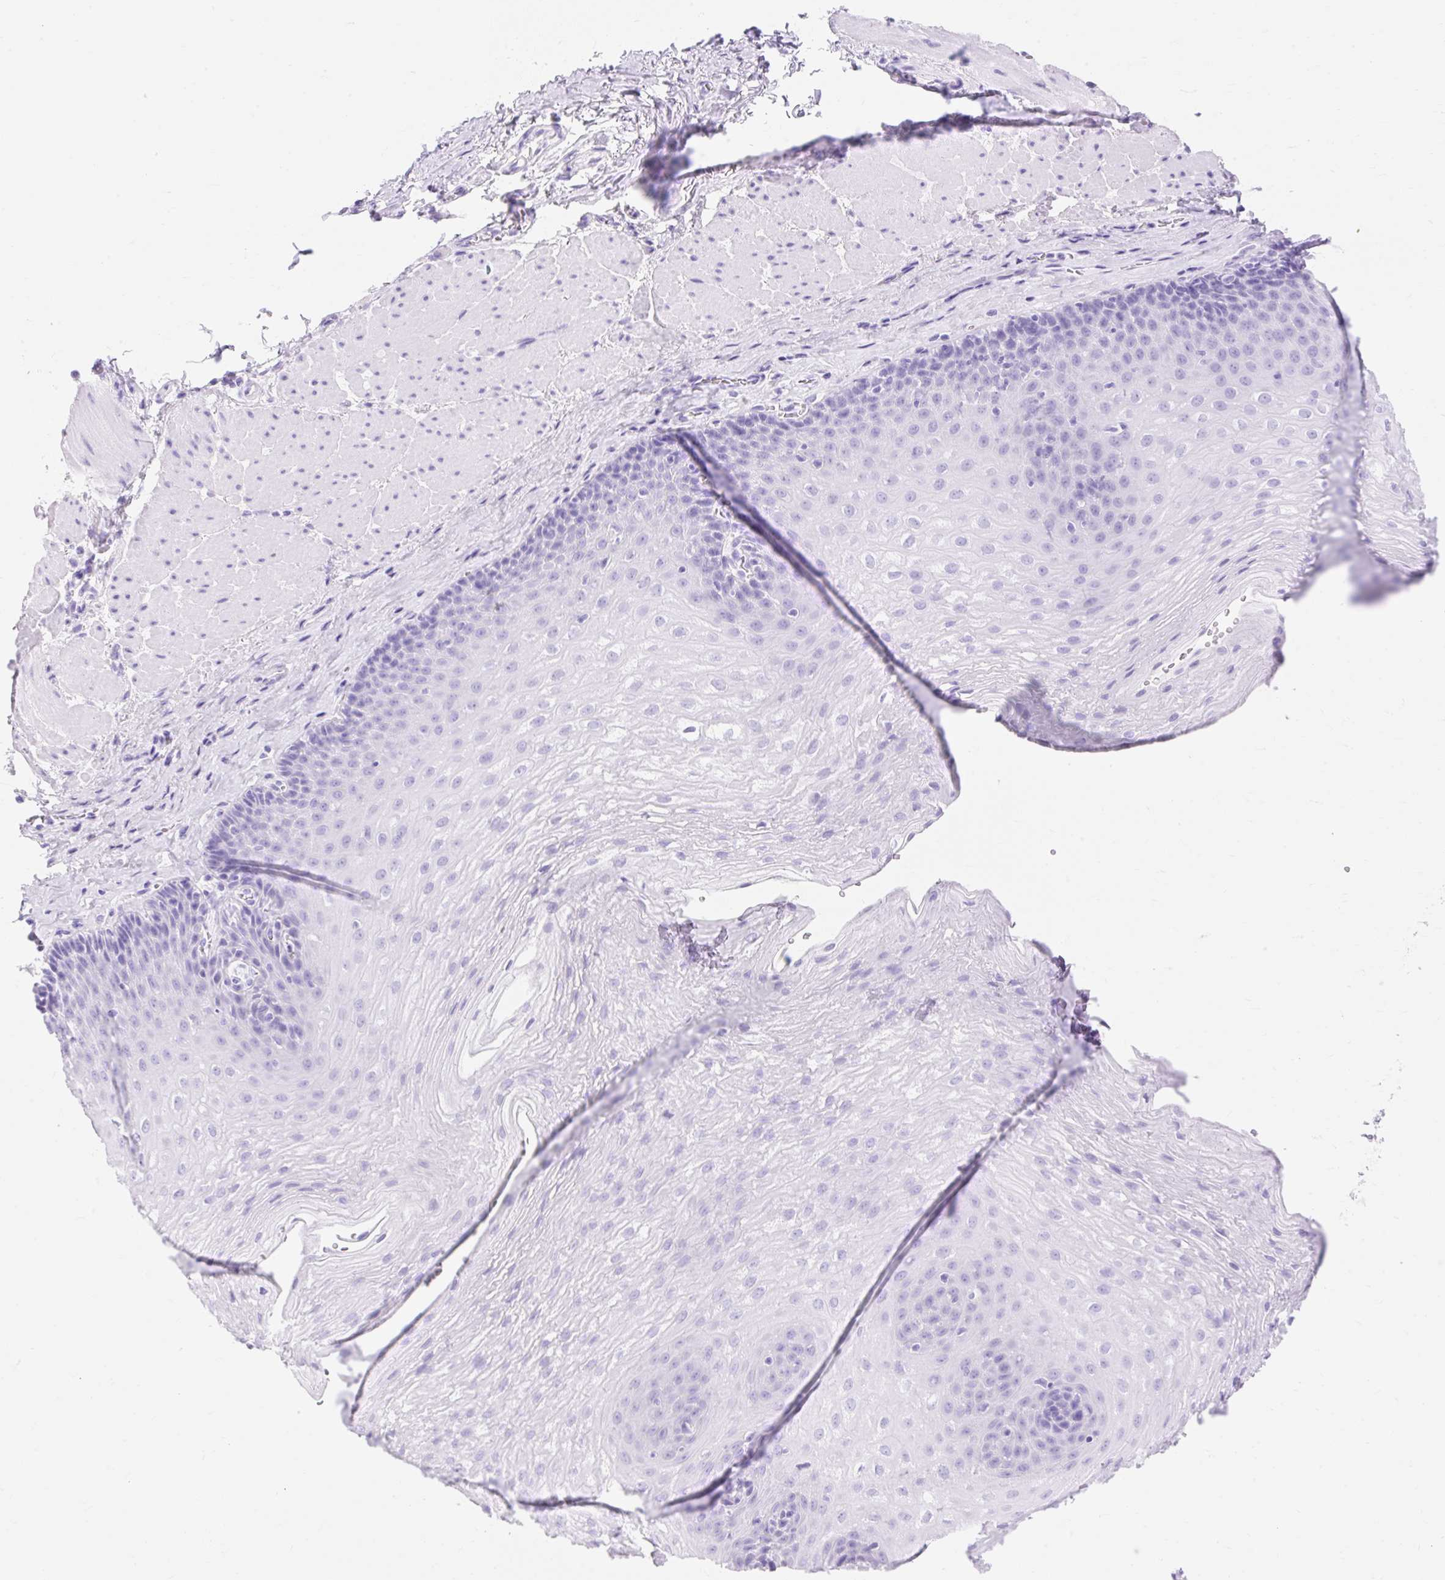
{"staining": {"intensity": "negative", "quantity": "none", "location": "none"}, "tissue": "esophagus", "cell_type": "Squamous epithelial cells", "image_type": "normal", "snomed": [{"axis": "morphology", "description": "Normal tissue, NOS"}, {"axis": "topography", "description": "Esophagus"}], "caption": "Squamous epithelial cells show no significant protein positivity in benign esophagus. Brightfield microscopy of IHC stained with DAB (brown) and hematoxylin (blue), captured at high magnification.", "gene": "MBP", "patient": {"sex": "female", "age": 66}}